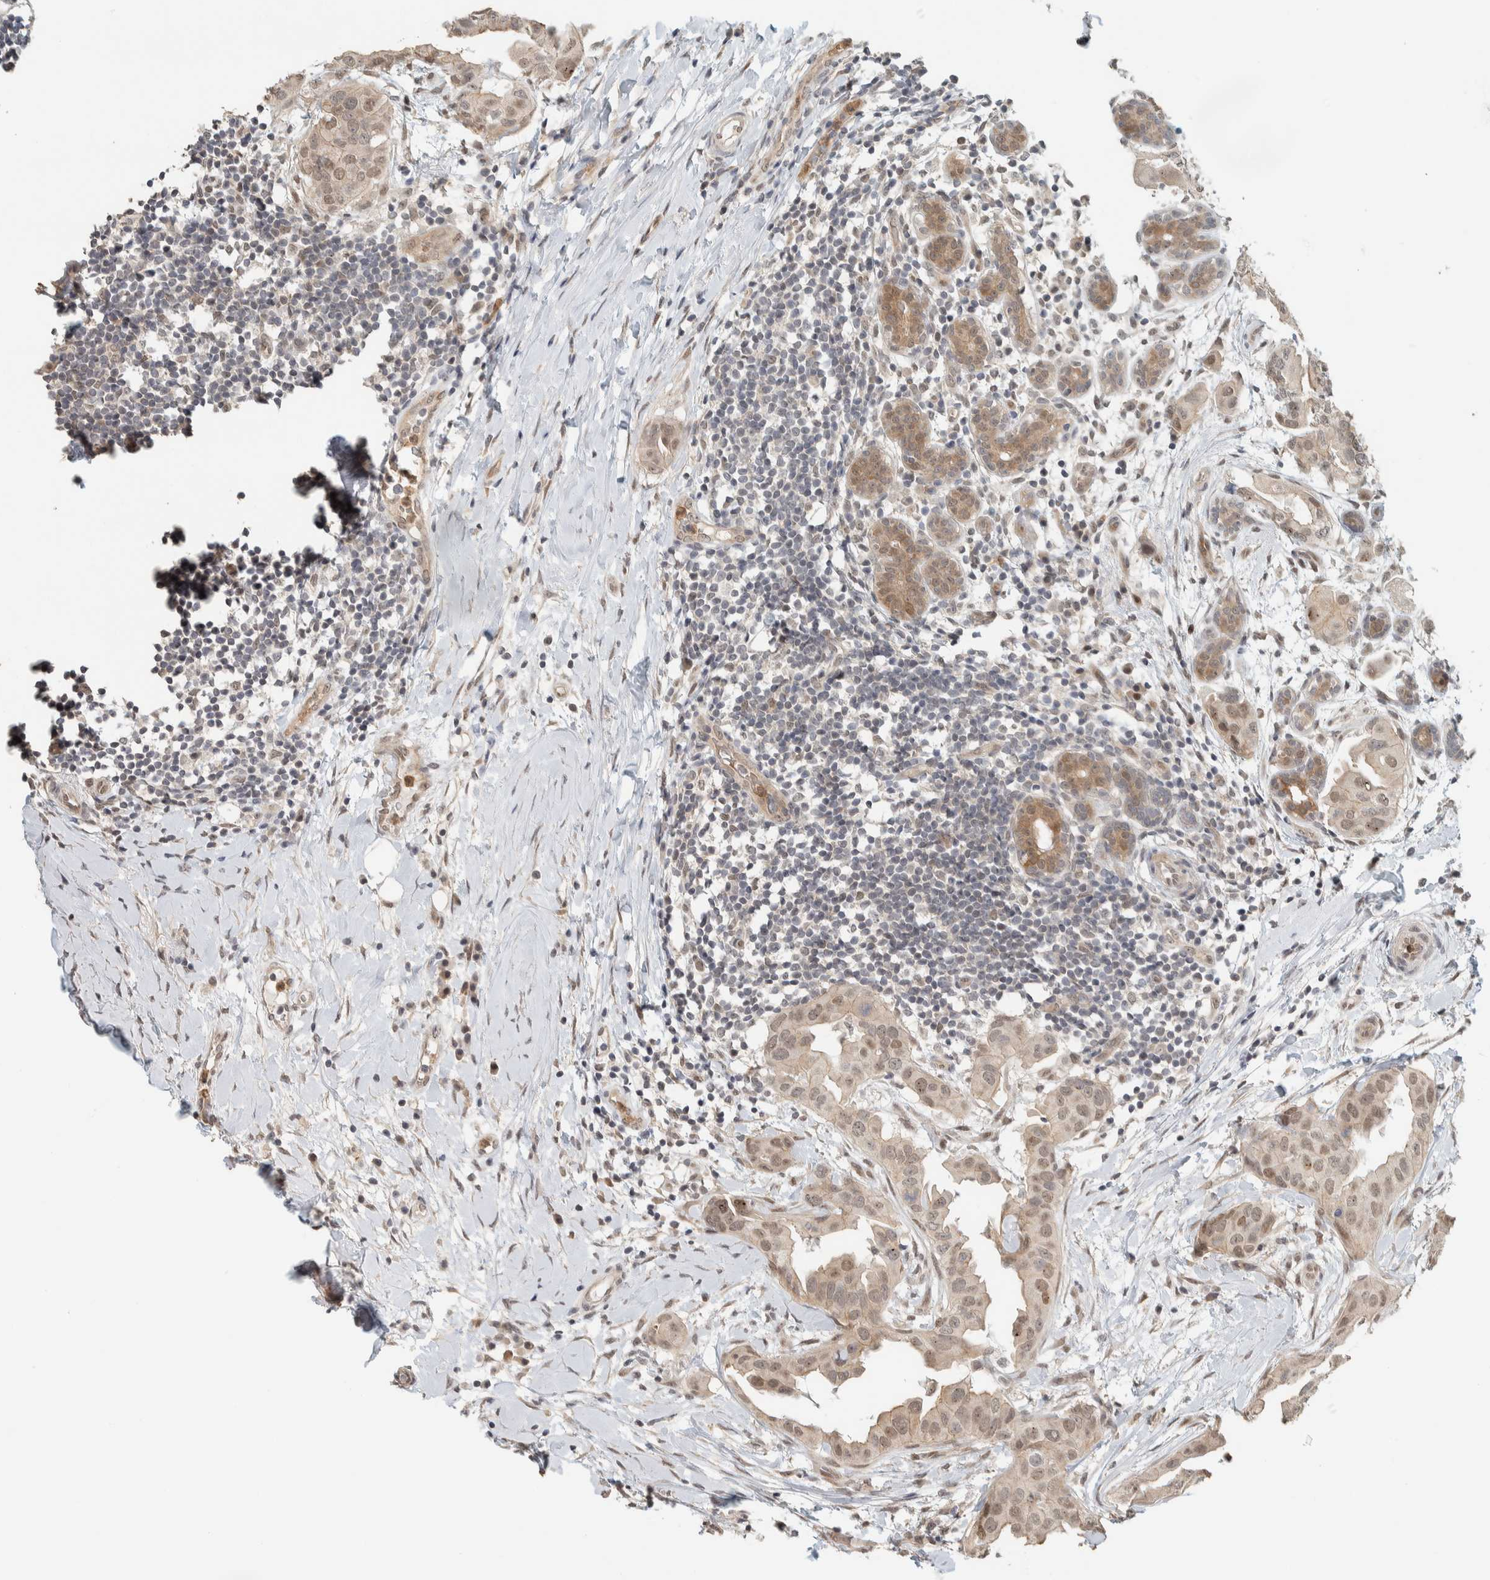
{"staining": {"intensity": "weak", "quantity": ">75%", "location": "cytoplasmic/membranous,nuclear"}, "tissue": "breast cancer", "cell_type": "Tumor cells", "image_type": "cancer", "snomed": [{"axis": "morphology", "description": "Duct carcinoma"}, {"axis": "topography", "description": "Breast"}], "caption": "The image reveals a brown stain indicating the presence of a protein in the cytoplasmic/membranous and nuclear of tumor cells in breast infiltrating ductal carcinoma. The staining was performed using DAB (3,3'-diaminobenzidine) to visualize the protein expression in brown, while the nuclei were stained in blue with hematoxylin (Magnification: 20x).", "gene": "ZBTB2", "patient": {"sex": "female", "age": 40}}